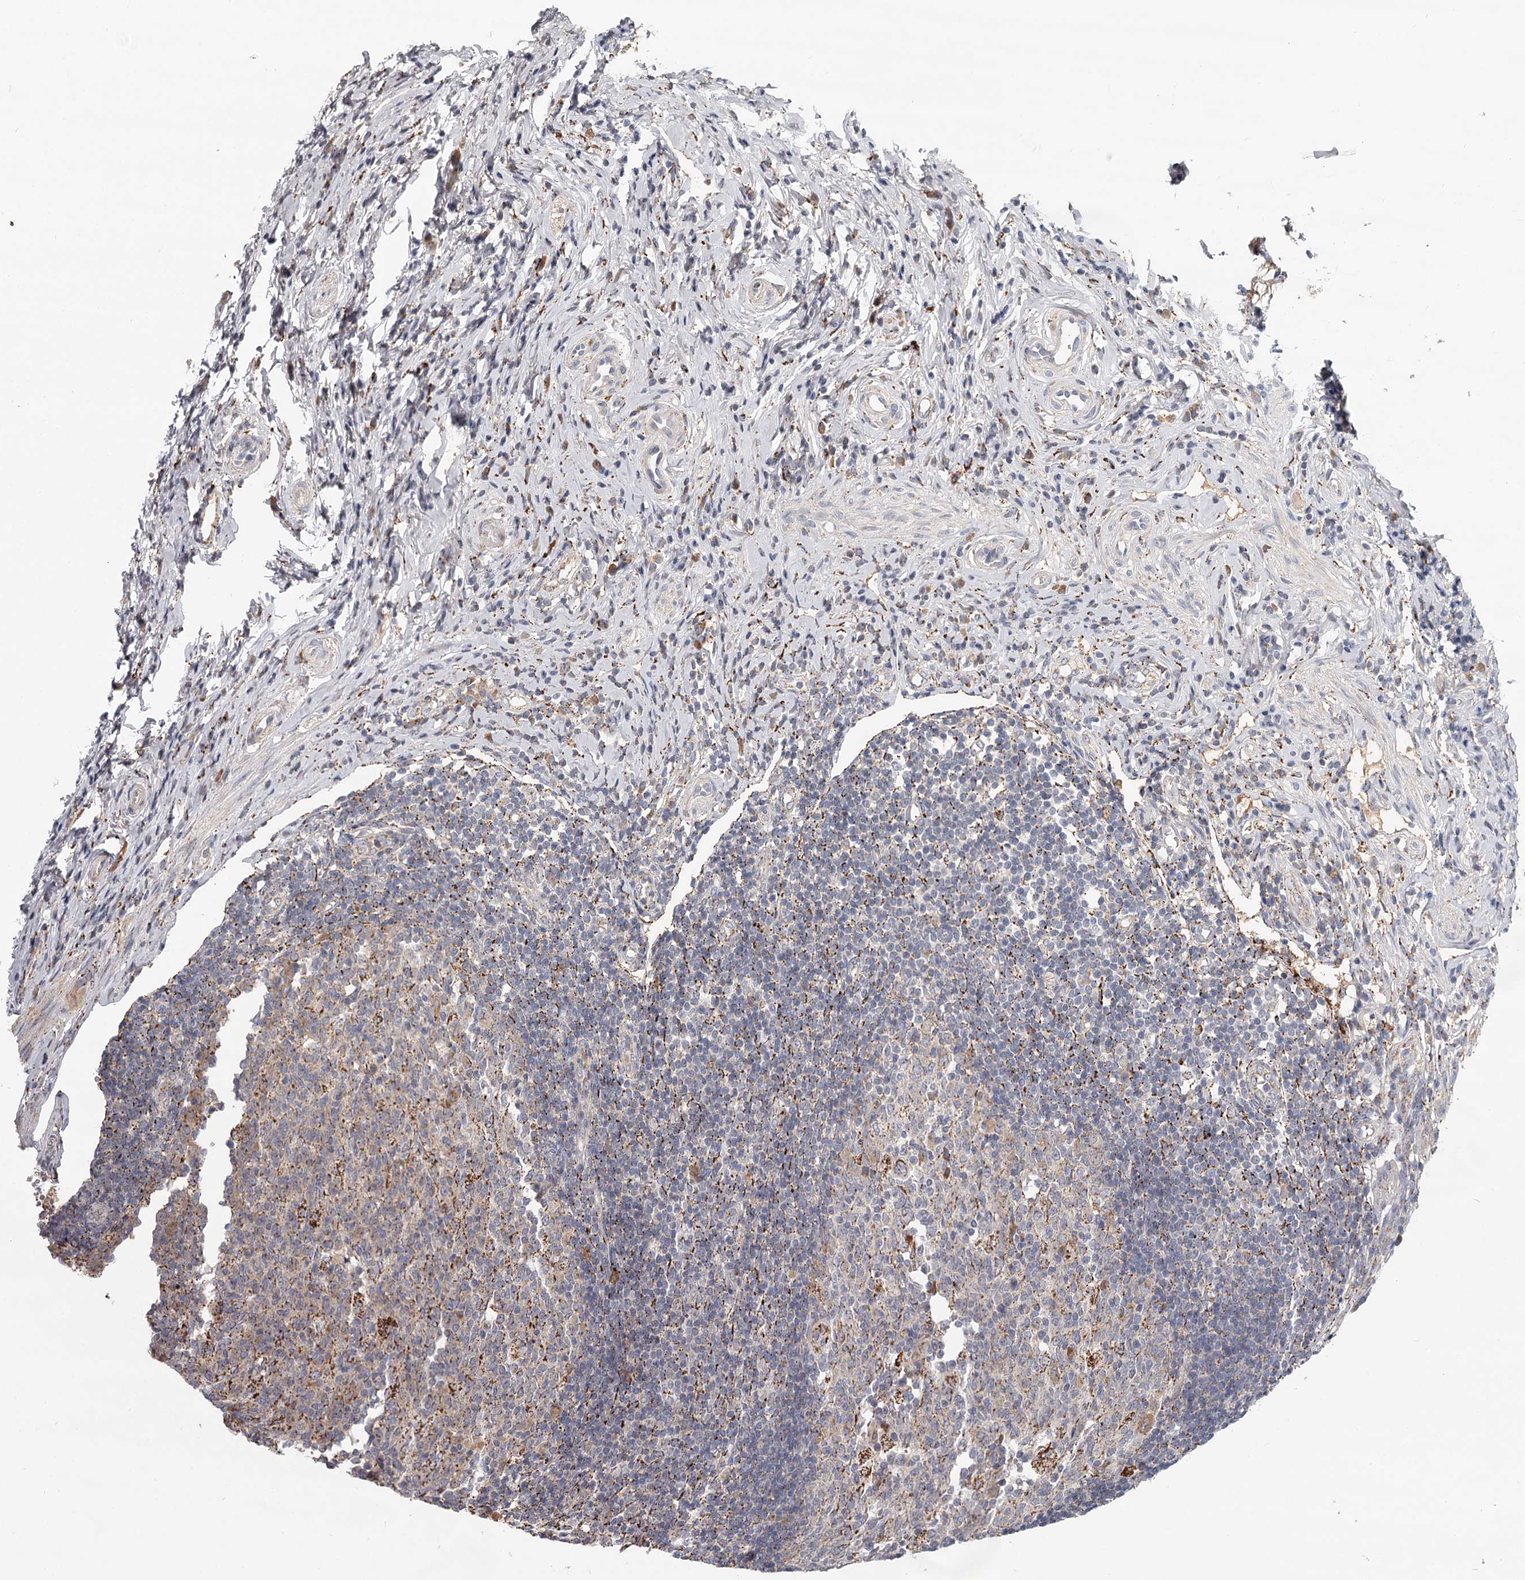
{"staining": {"intensity": "moderate", "quantity": ">75%", "location": "cytoplasmic/membranous"}, "tissue": "appendix", "cell_type": "Glandular cells", "image_type": "normal", "snomed": [{"axis": "morphology", "description": "Normal tissue, NOS"}, {"axis": "topography", "description": "Appendix"}], "caption": "DAB (3,3'-diaminobenzidine) immunohistochemical staining of benign human appendix reveals moderate cytoplasmic/membranous protein staining in approximately >75% of glandular cells. (DAB (3,3'-diaminobenzidine) IHC, brown staining for protein, blue staining for nuclei).", "gene": "CDC123", "patient": {"sex": "female", "age": 54}}